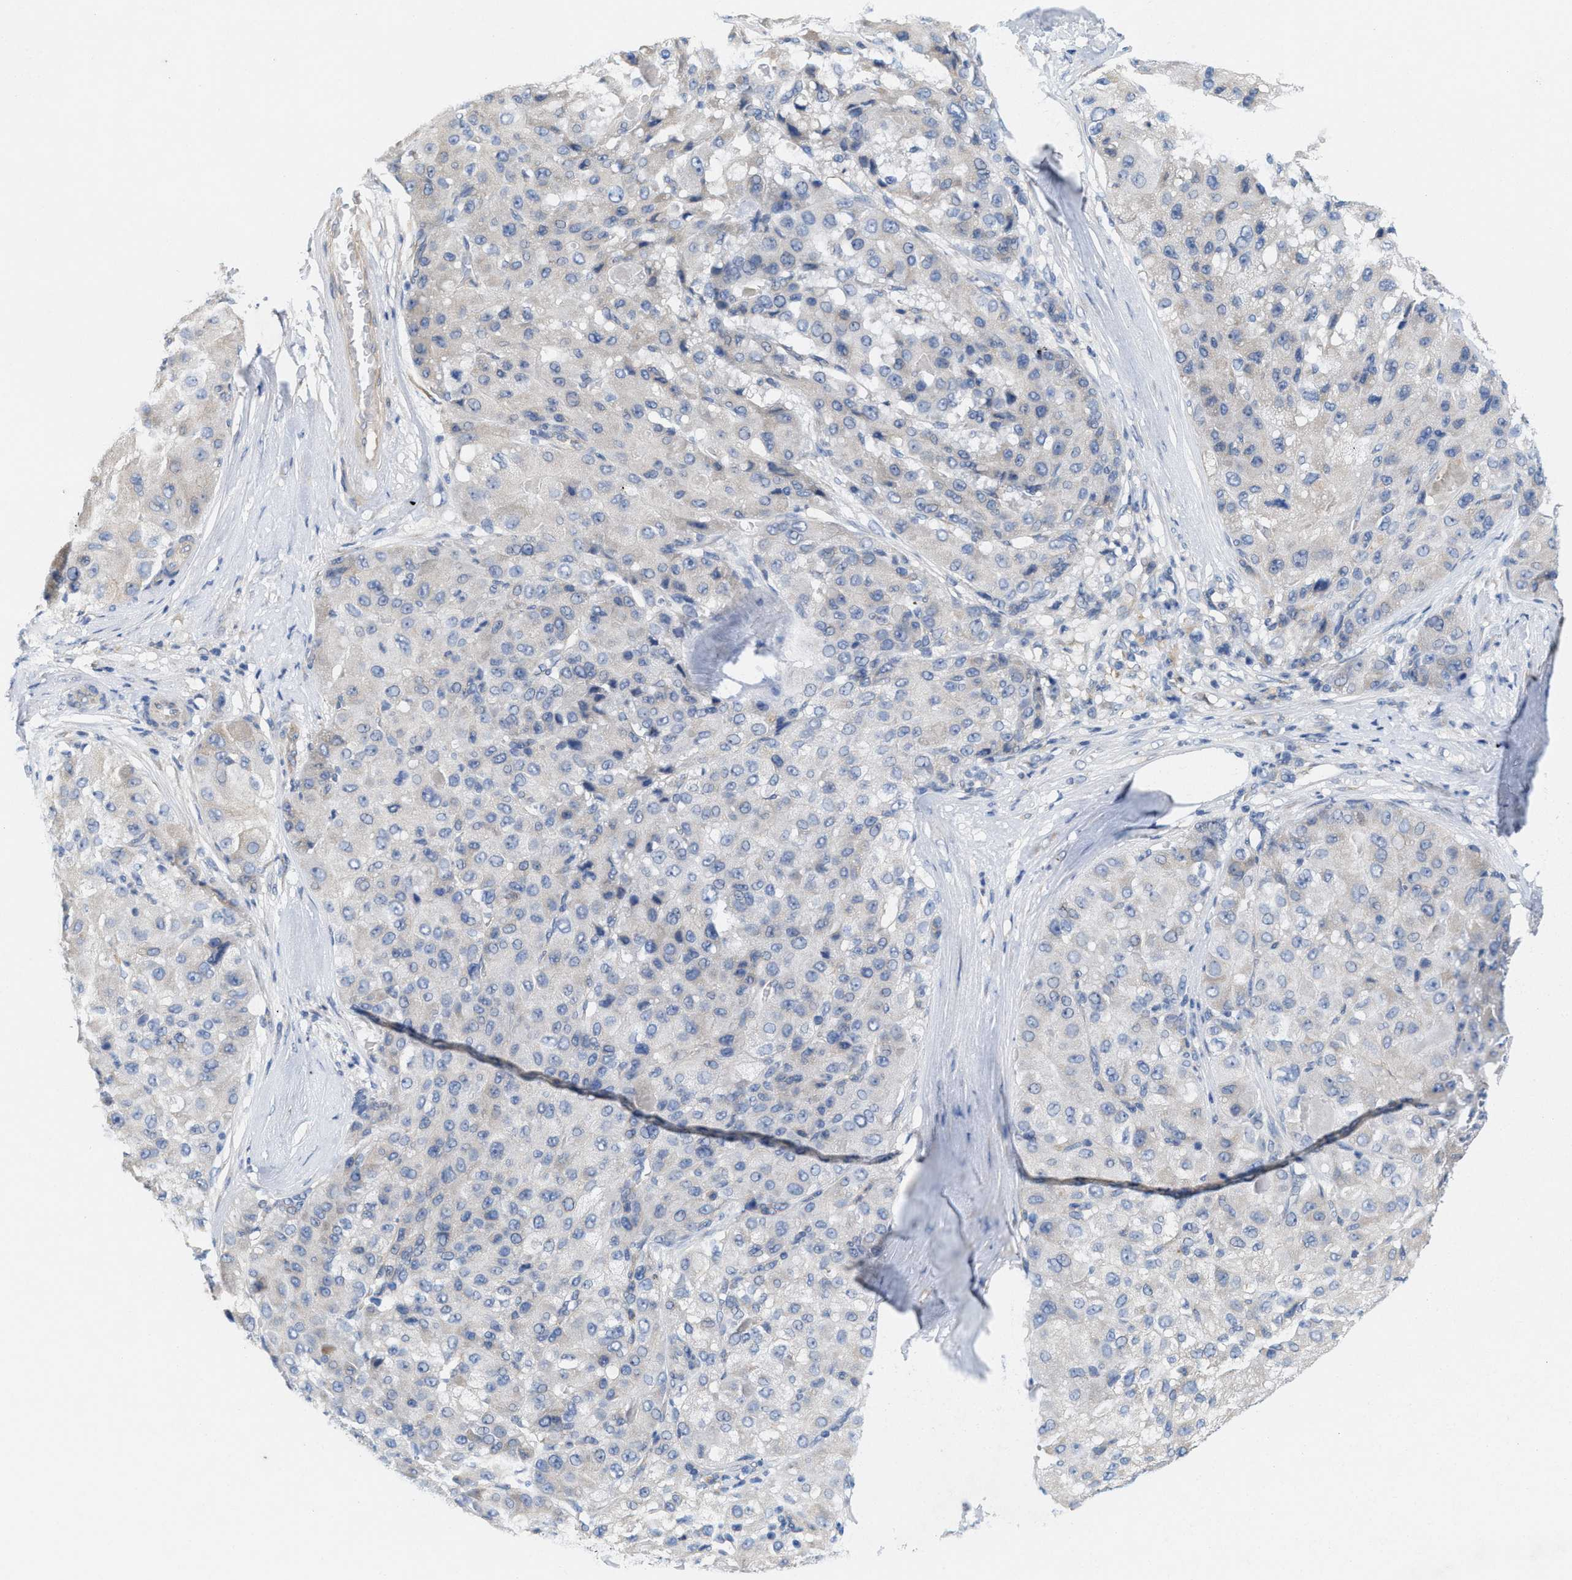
{"staining": {"intensity": "negative", "quantity": "none", "location": "none"}, "tissue": "liver cancer", "cell_type": "Tumor cells", "image_type": "cancer", "snomed": [{"axis": "morphology", "description": "Carcinoma, Hepatocellular, NOS"}, {"axis": "topography", "description": "Liver"}], "caption": "High magnification brightfield microscopy of liver cancer stained with DAB (3,3'-diaminobenzidine) (brown) and counterstained with hematoxylin (blue): tumor cells show no significant positivity. The staining was performed using DAB to visualize the protein expression in brown, while the nuclei were stained in blue with hematoxylin (Magnification: 20x).", "gene": "CPA2", "patient": {"sex": "male", "age": 80}}